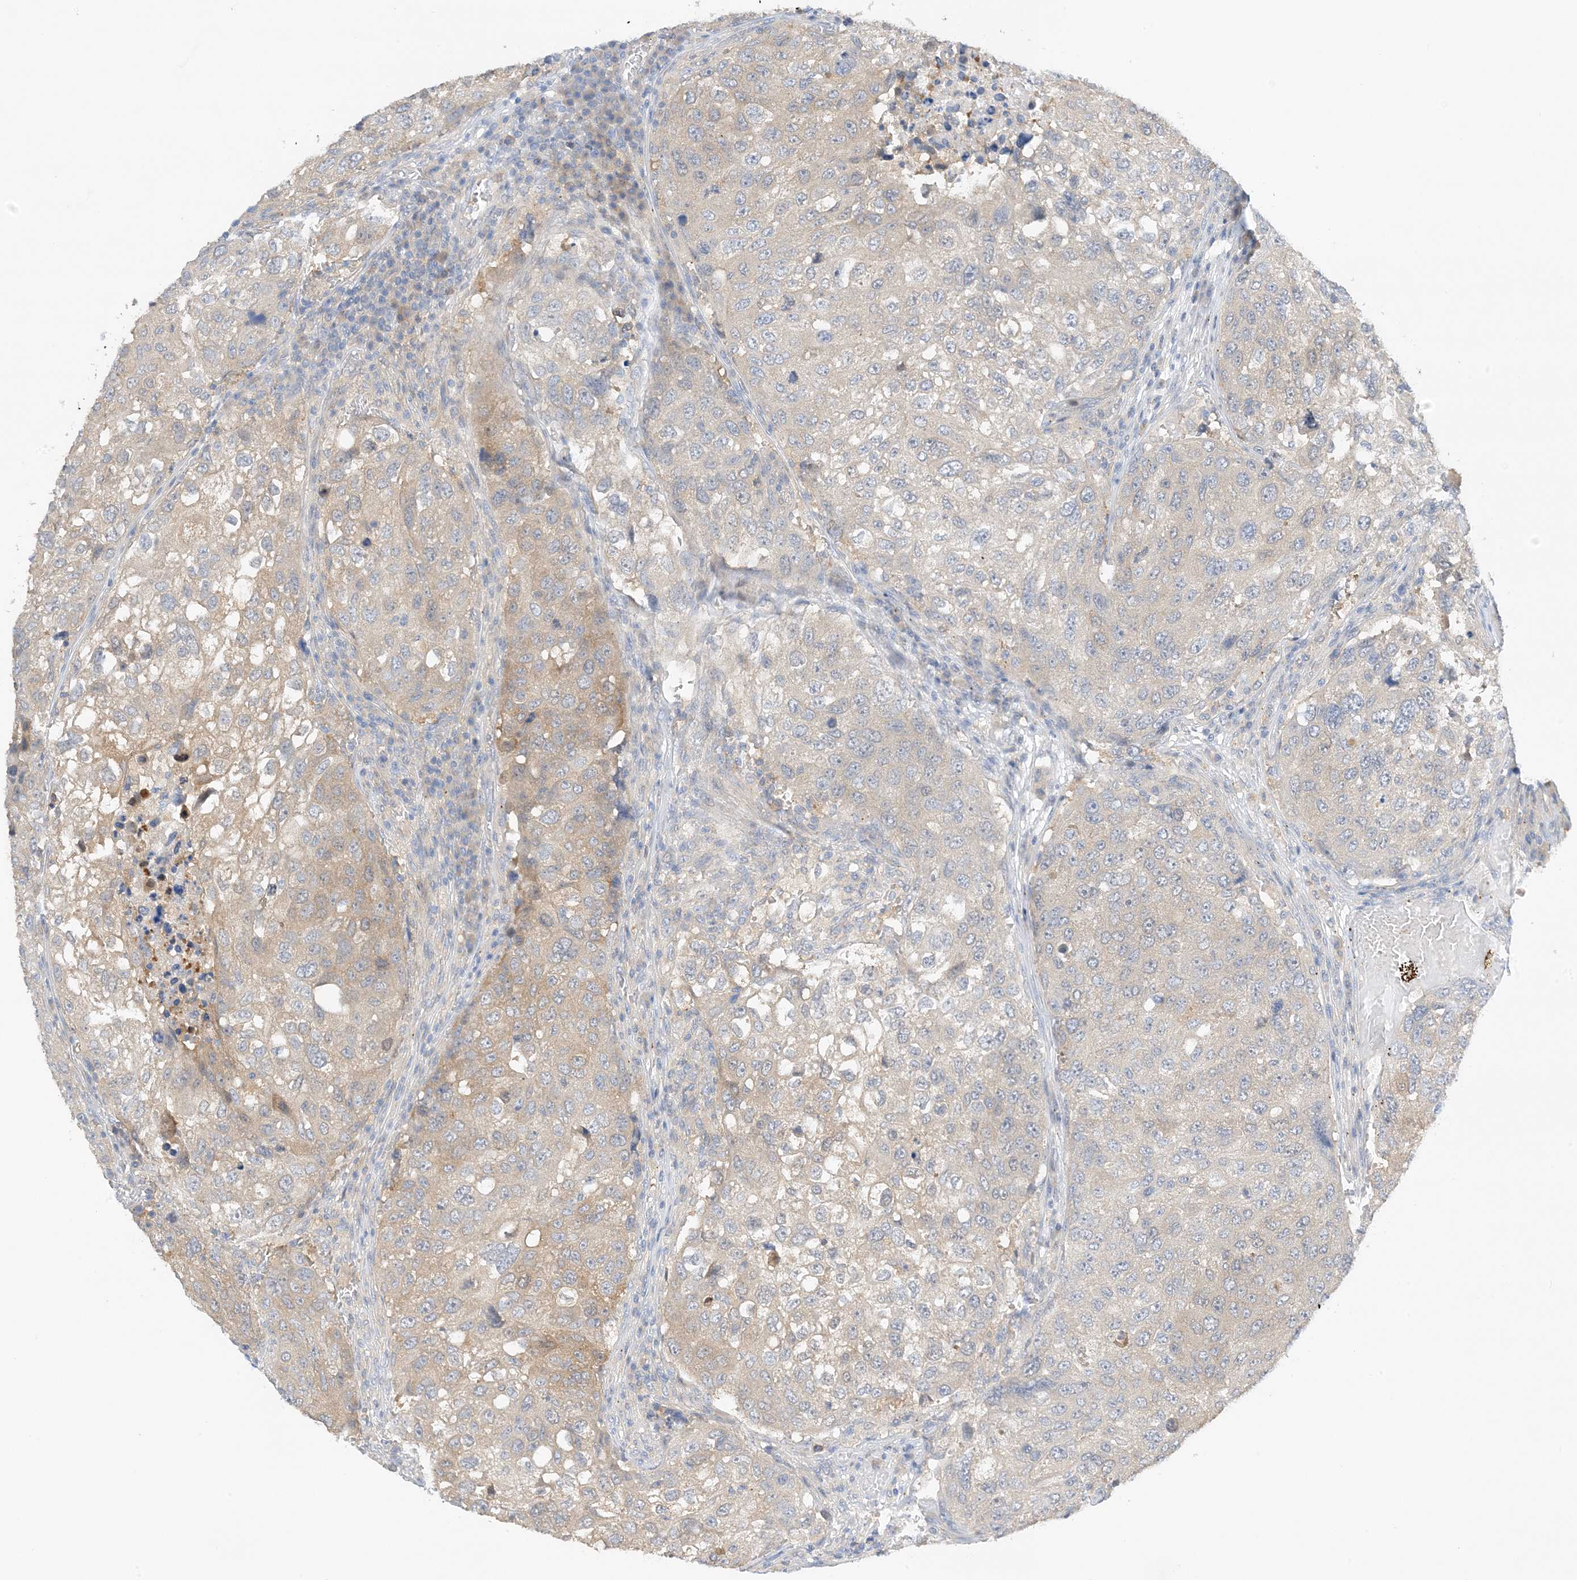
{"staining": {"intensity": "weak", "quantity": "<25%", "location": "cytoplasmic/membranous"}, "tissue": "urothelial cancer", "cell_type": "Tumor cells", "image_type": "cancer", "snomed": [{"axis": "morphology", "description": "Urothelial carcinoma, High grade"}, {"axis": "topography", "description": "Lymph node"}, {"axis": "topography", "description": "Urinary bladder"}], "caption": "There is no significant staining in tumor cells of urothelial cancer.", "gene": "KIFBP", "patient": {"sex": "male", "age": 51}}